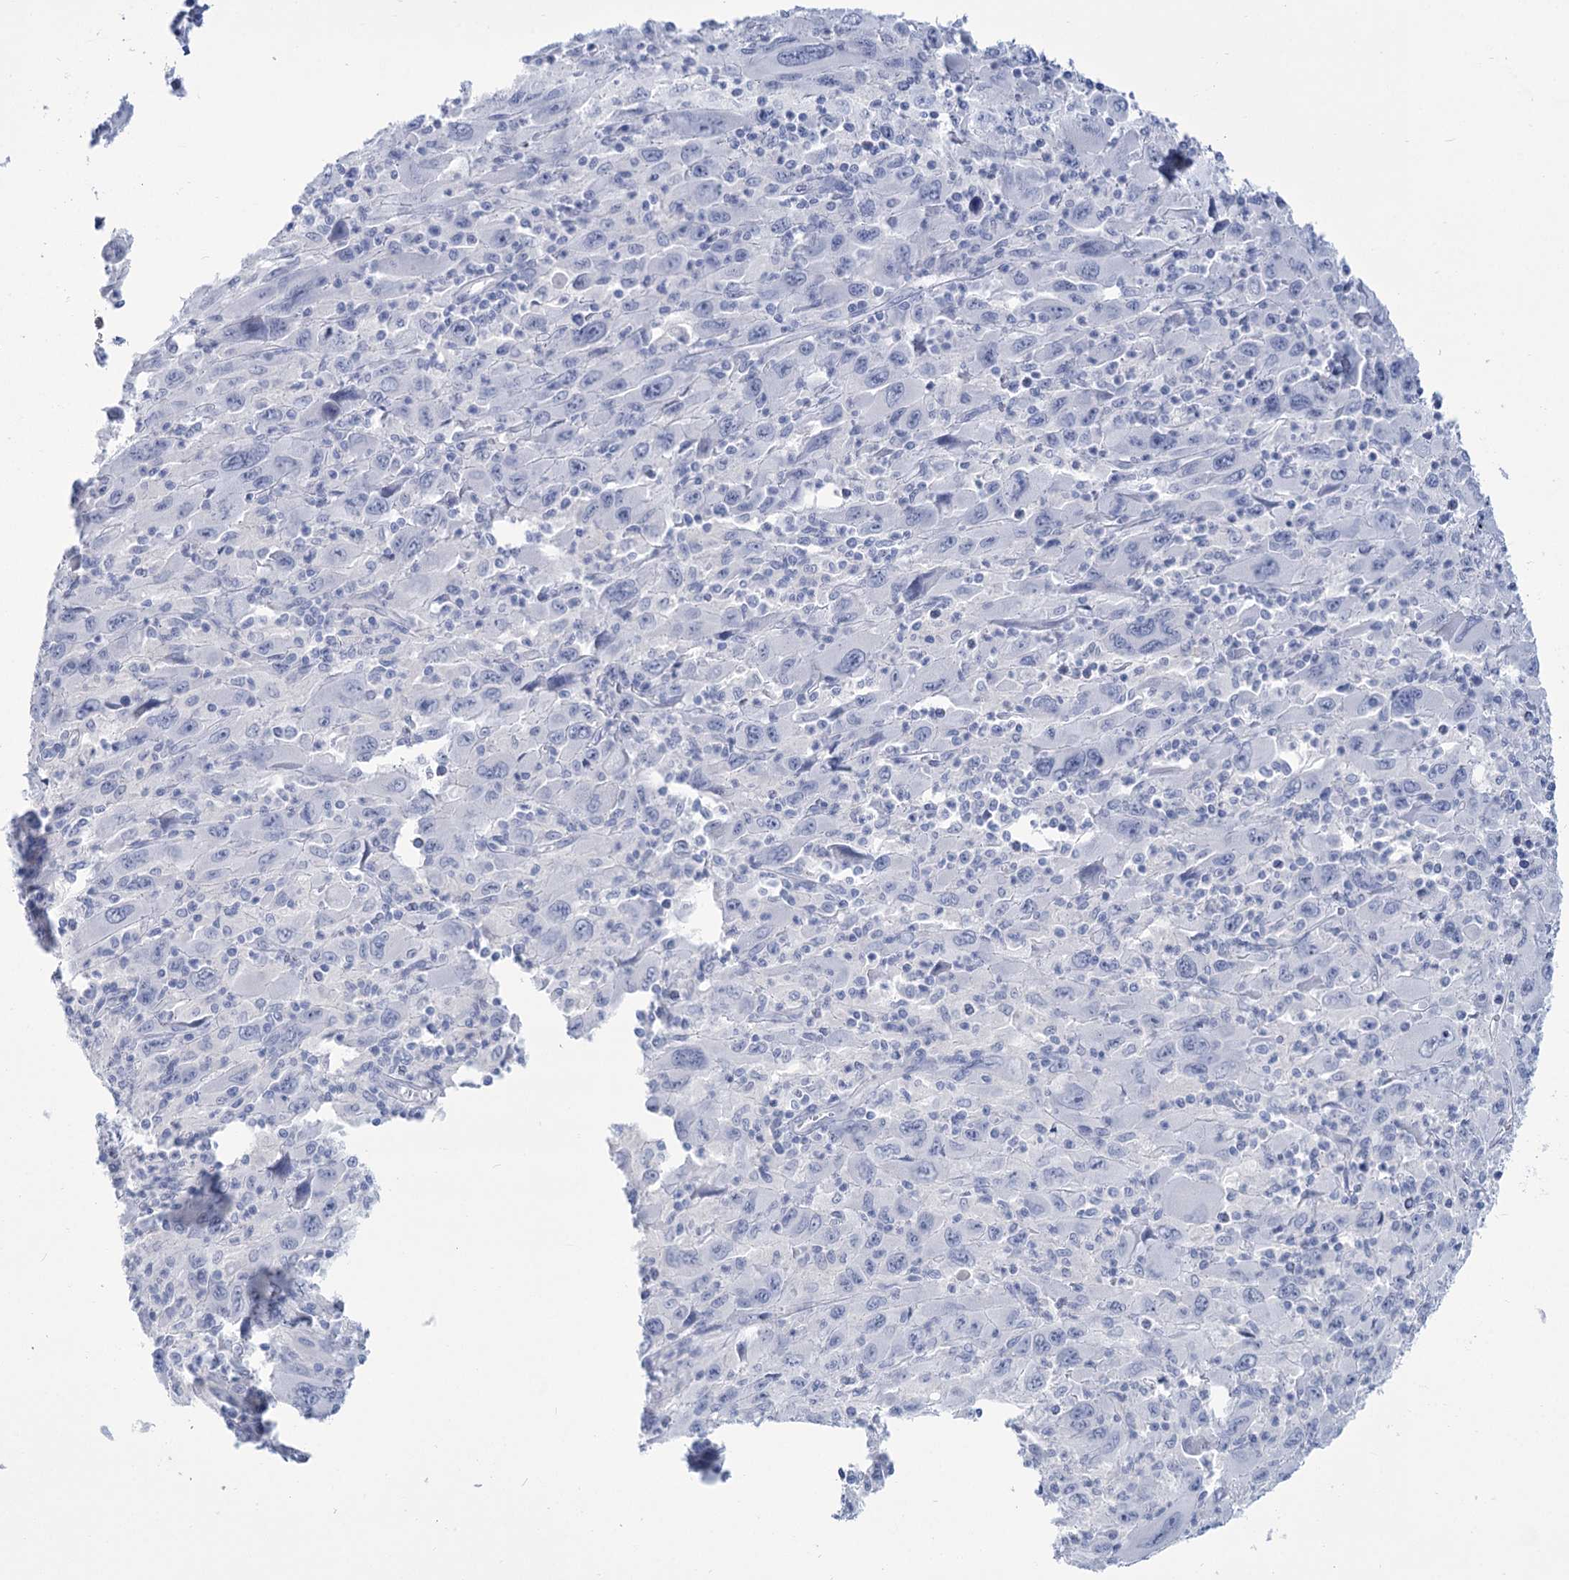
{"staining": {"intensity": "negative", "quantity": "none", "location": "none"}, "tissue": "melanoma", "cell_type": "Tumor cells", "image_type": "cancer", "snomed": [{"axis": "morphology", "description": "Malignant melanoma, Metastatic site"}, {"axis": "topography", "description": "Skin"}], "caption": "Image shows no significant protein positivity in tumor cells of malignant melanoma (metastatic site).", "gene": "PBLD", "patient": {"sex": "female", "age": 56}}